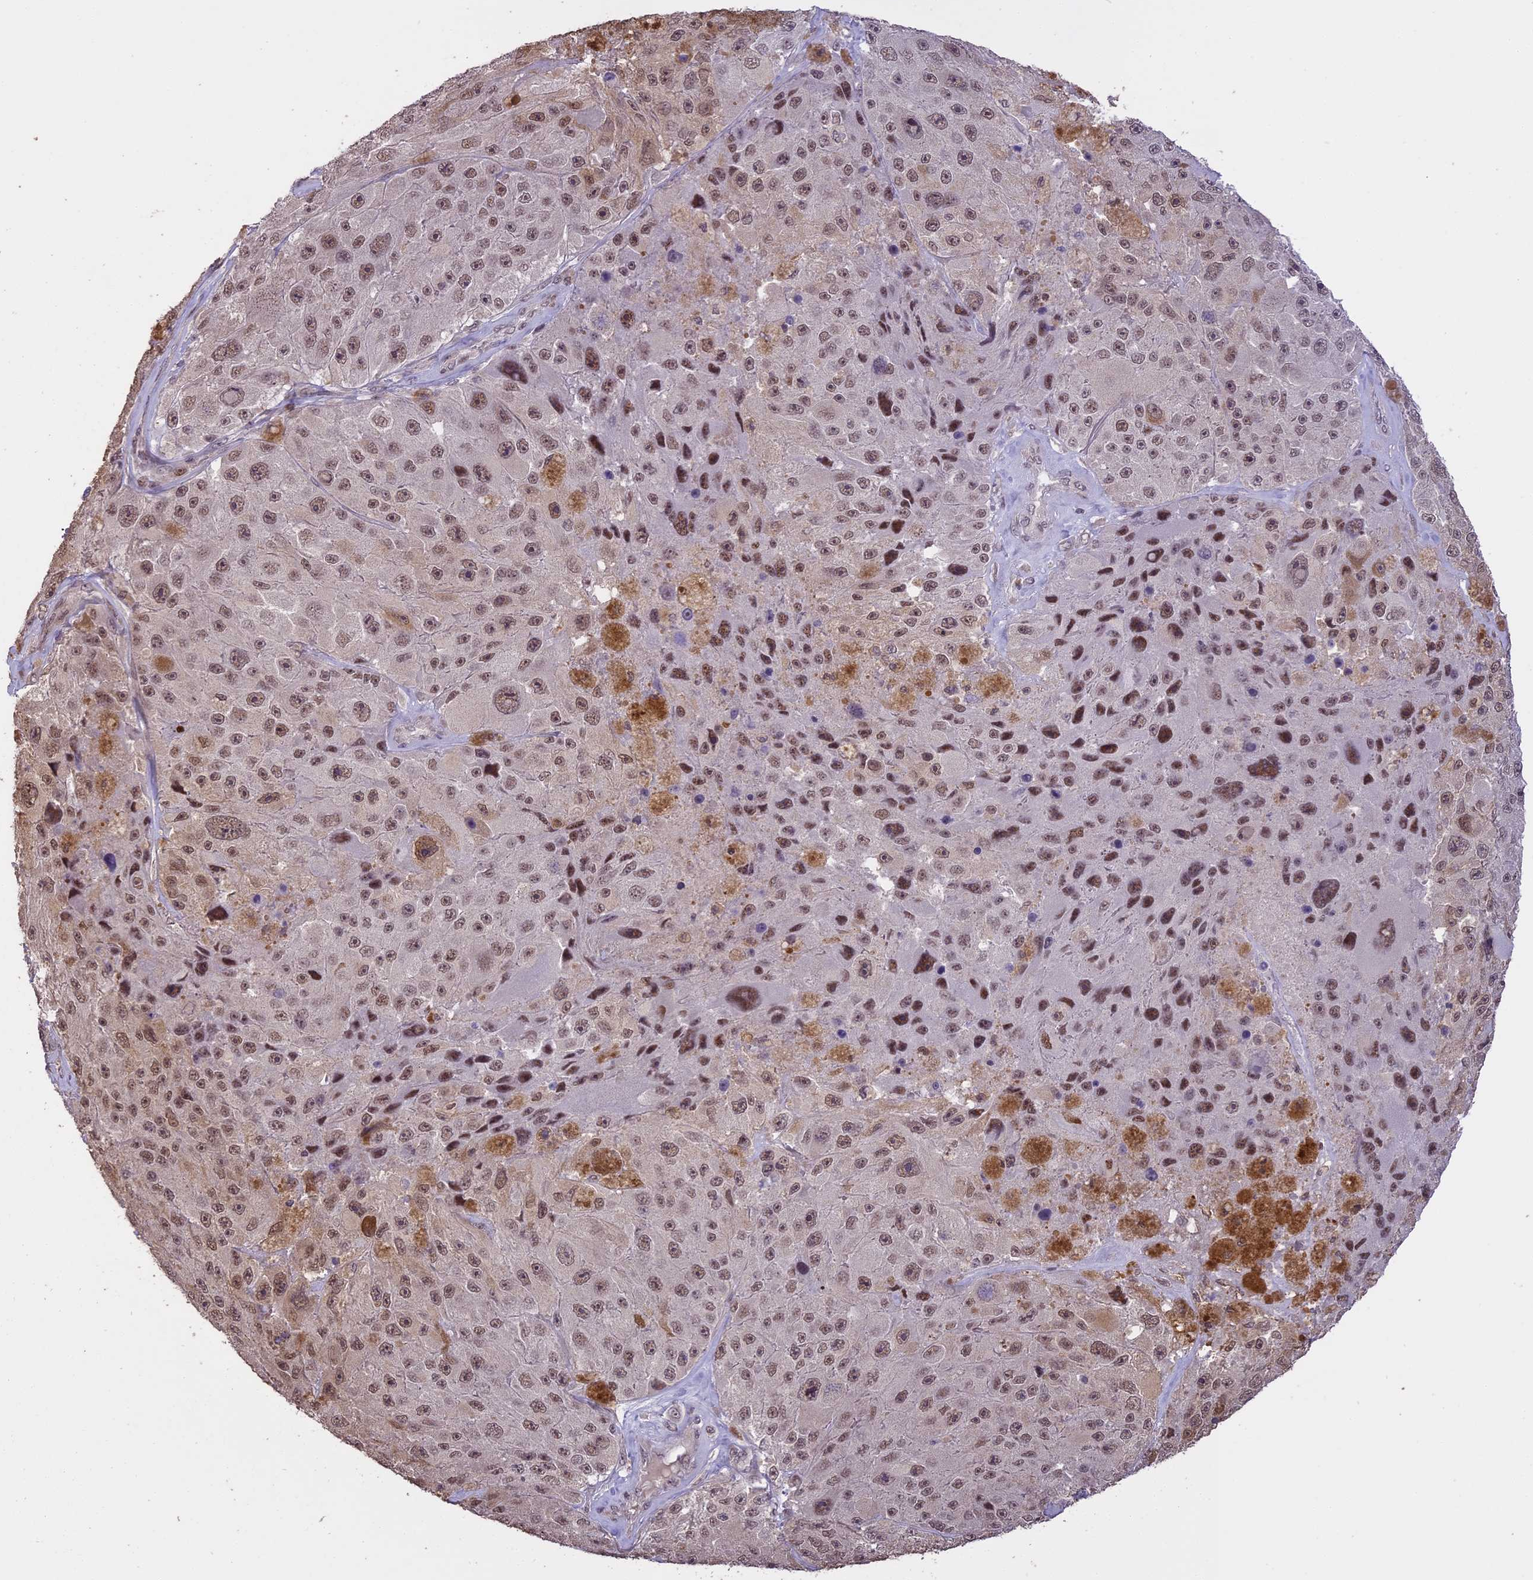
{"staining": {"intensity": "moderate", "quantity": ">75%", "location": "nuclear"}, "tissue": "melanoma", "cell_type": "Tumor cells", "image_type": "cancer", "snomed": [{"axis": "morphology", "description": "Malignant melanoma, Metastatic site"}, {"axis": "topography", "description": "Lymph node"}], "caption": "This is a photomicrograph of immunohistochemistry staining of malignant melanoma (metastatic site), which shows moderate expression in the nuclear of tumor cells.", "gene": "TIGD7", "patient": {"sex": "male", "age": 62}}